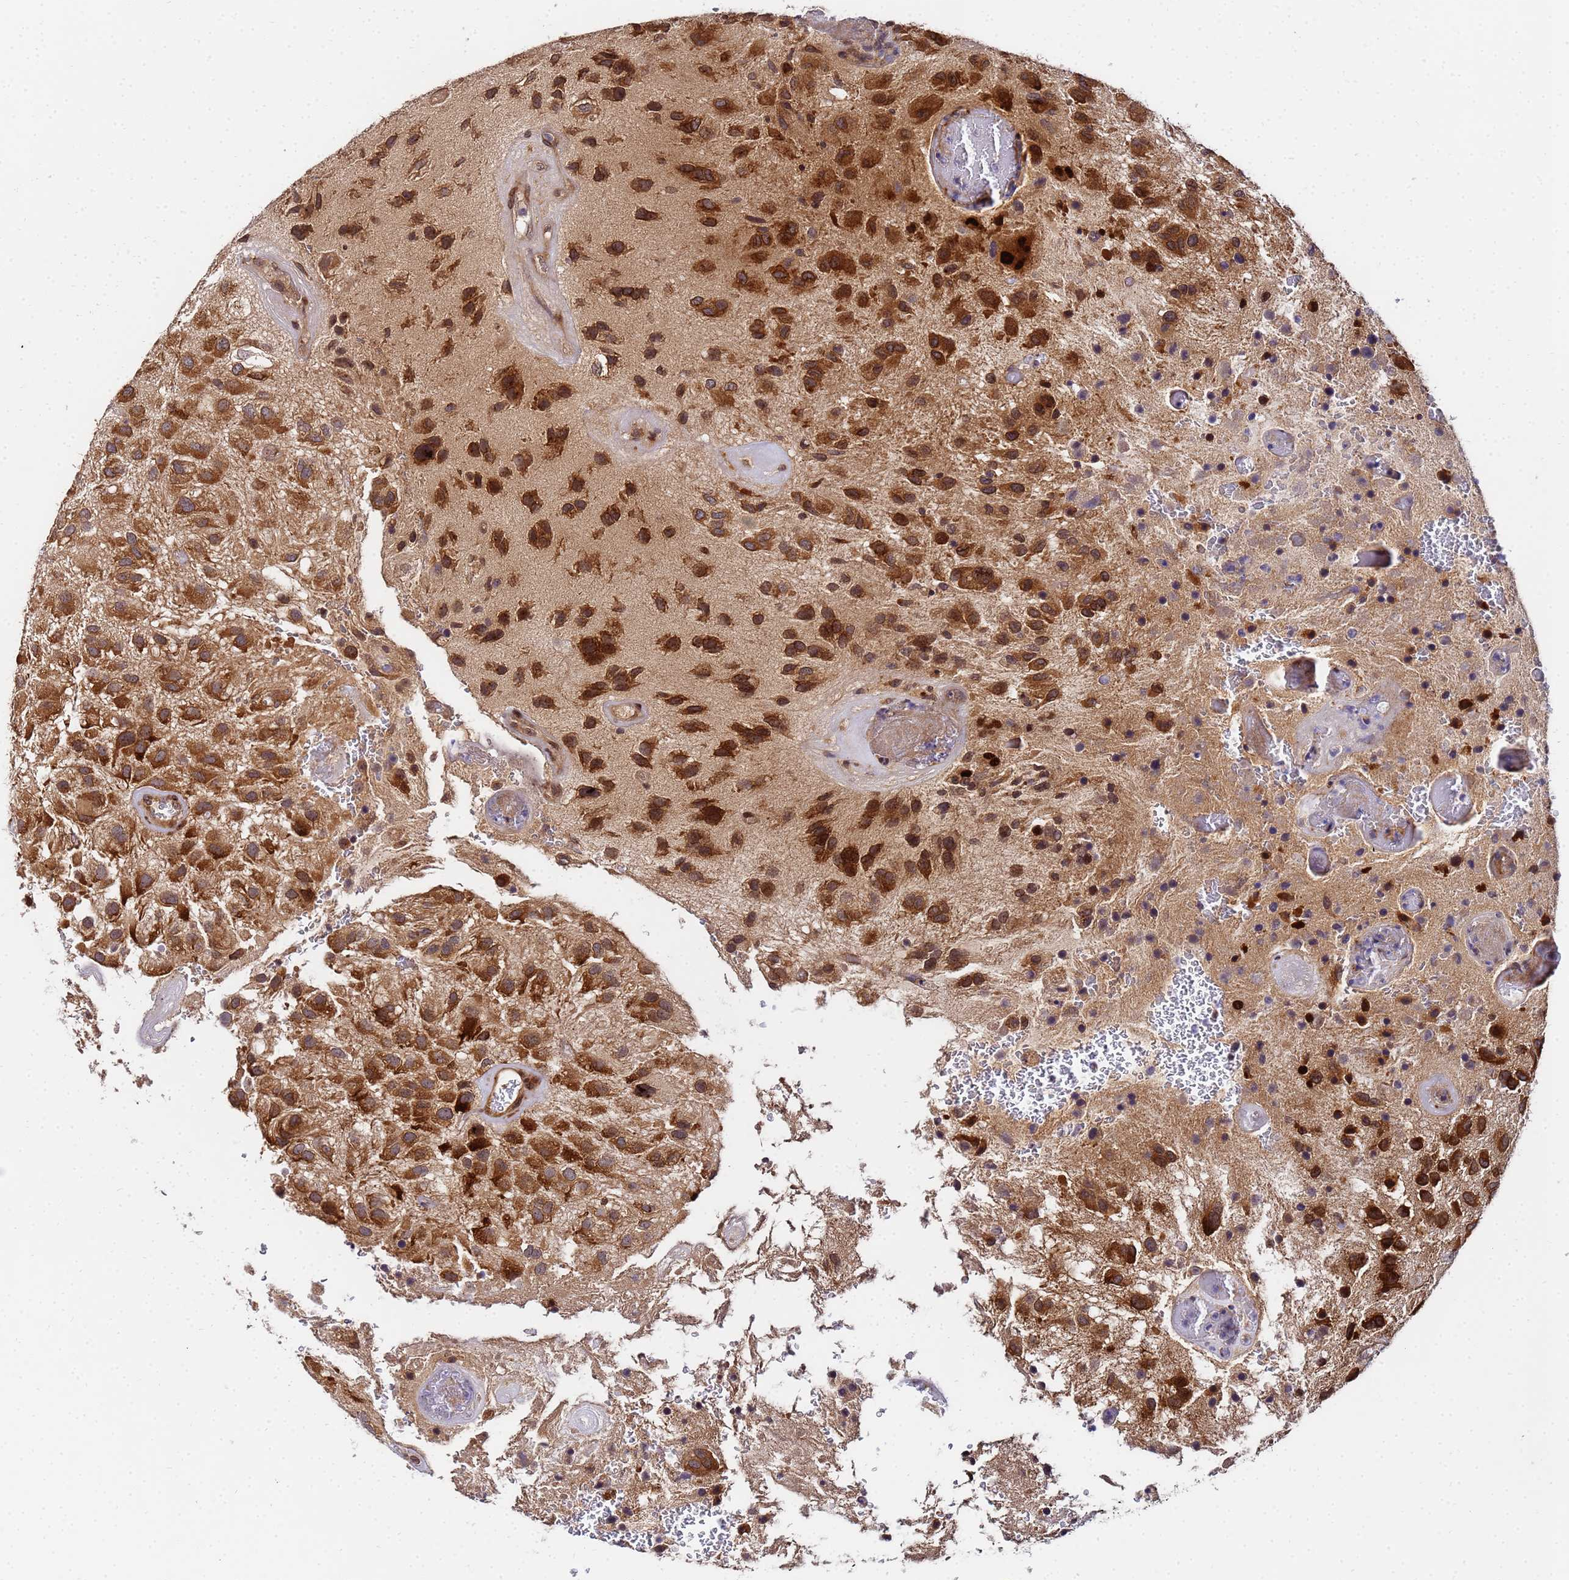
{"staining": {"intensity": "strong", "quantity": ">75%", "location": "cytoplasmic/membranous"}, "tissue": "glioma", "cell_type": "Tumor cells", "image_type": "cancer", "snomed": [{"axis": "morphology", "description": "Glioma, malignant, Low grade"}, {"axis": "topography", "description": "Brain"}], "caption": "Immunohistochemistry (IHC) staining of glioma, which exhibits high levels of strong cytoplasmic/membranous expression in about >75% of tumor cells indicating strong cytoplasmic/membranous protein expression. The staining was performed using DAB (3,3'-diaminobenzidine) (brown) for protein detection and nuclei were counterstained in hematoxylin (blue).", "gene": "UNC93B1", "patient": {"sex": "male", "age": 66}}